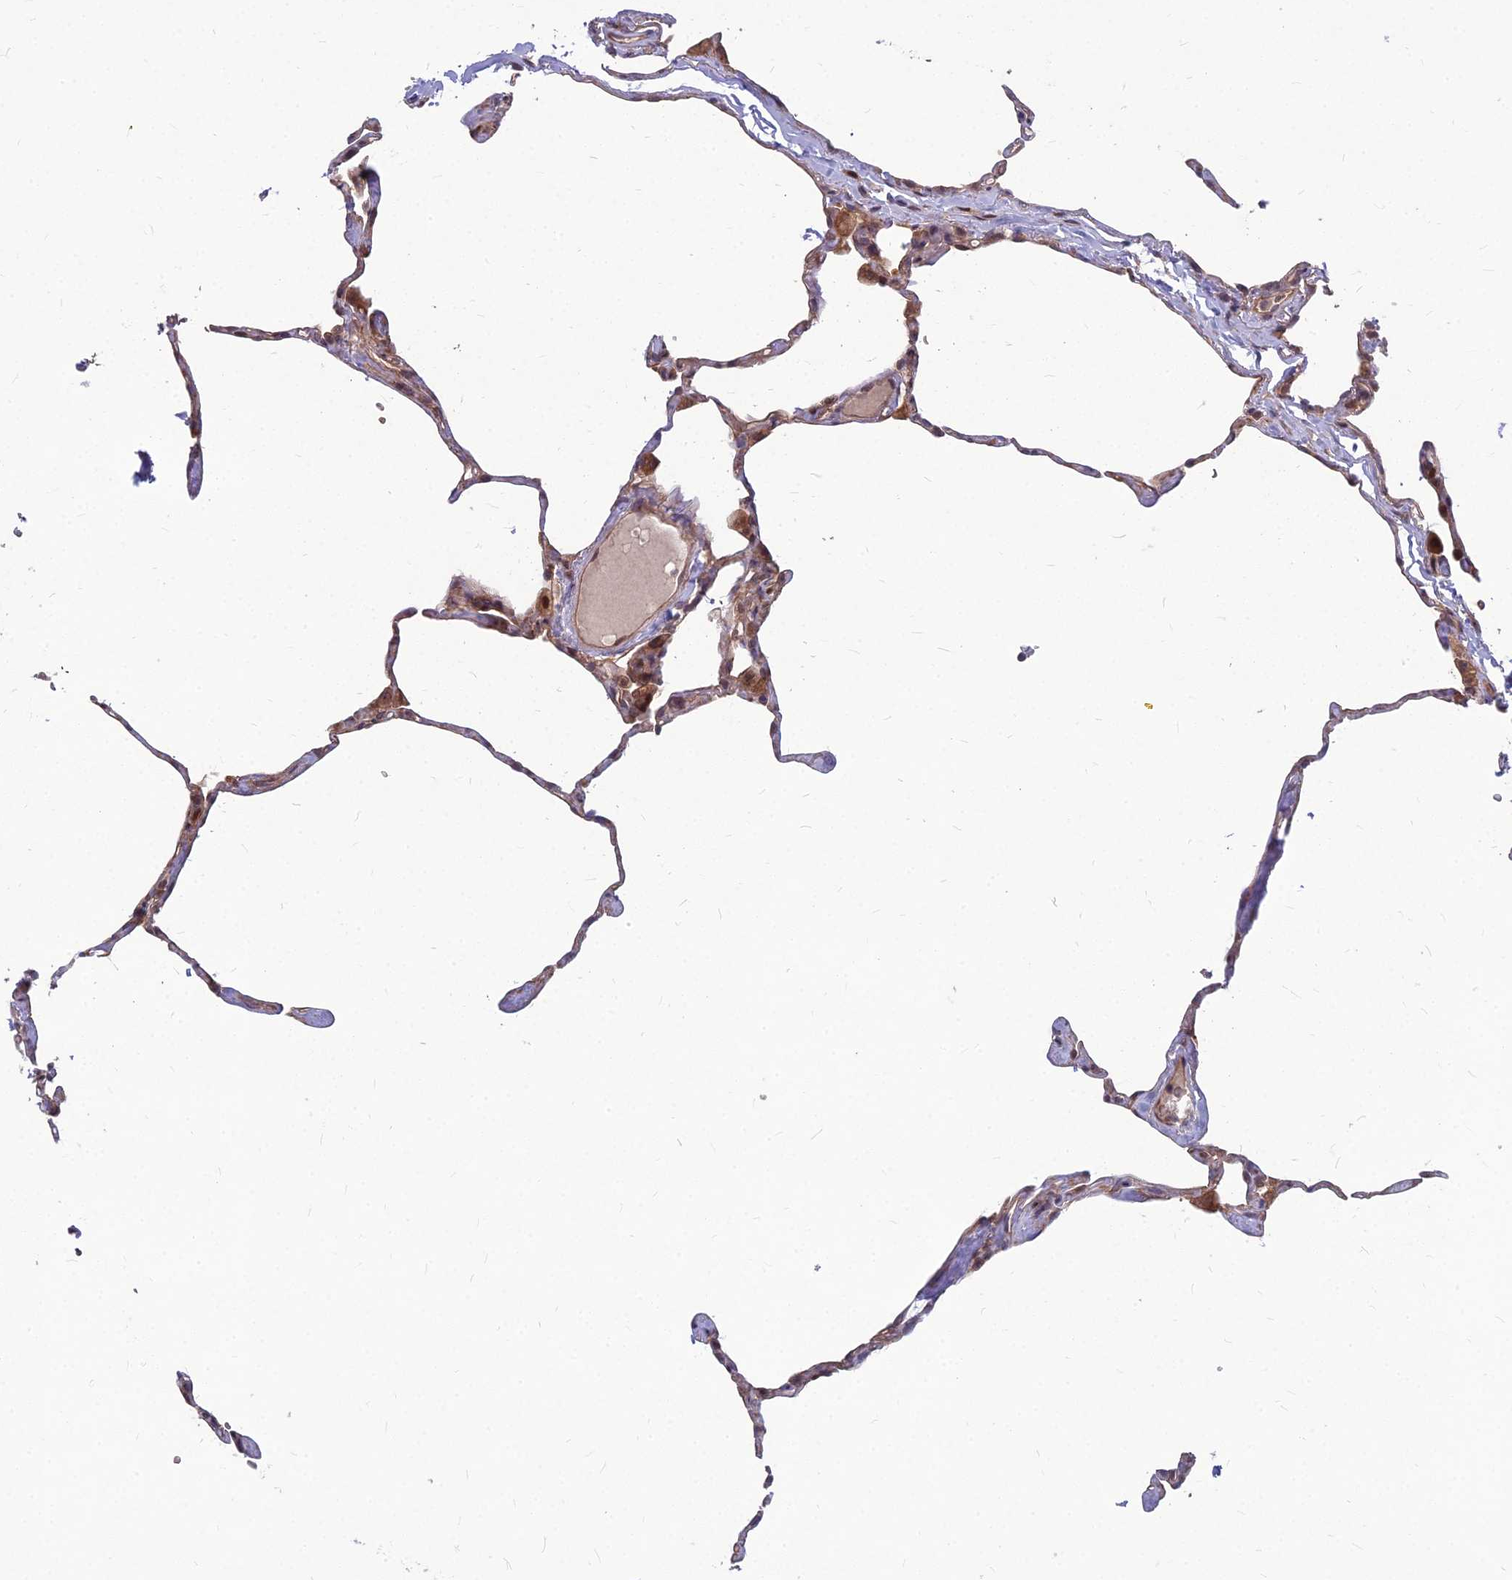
{"staining": {"intensity": "moderate", "quantity": "<25%", "location": "cytoplasmic/membranous"}, "tissue": "lung", "cell_type": "Alveolar cells", "image_type": "normal", "snomed": [{"axis": "morphology", "description": "Normal tissue, NOS"}, {"axis": "topography", "description": "Lung"}], "caption": "A high-resolution image shows immunohistochemistry staining of benign lung, which displays moderate cytoplasmic/membranous staining in about <25% of alveolar cells.", "gene": "MFSD8", "patient": {"sex": "male", "age": 65}}